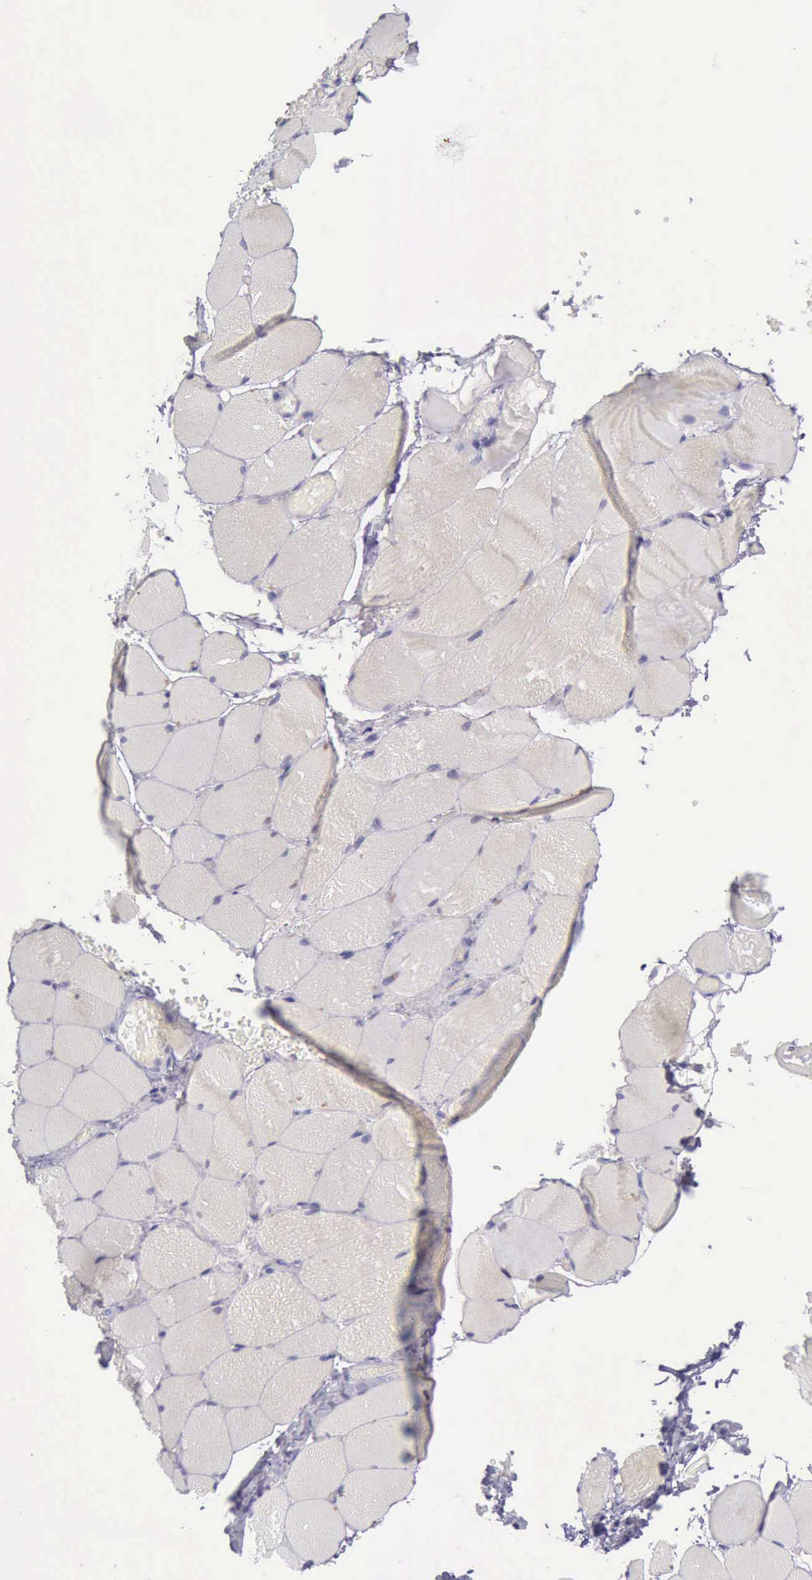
{"staining": {"intensity": "moderate", "quantity": ">75%", "location": "cytoplasmic/membranous"}, "tissue": "skeletal muscle", "cell_type": "Myocytes", "image_type": "normal", "snomed": [{"axis": "morphology", "description": "Normal tissue, NOS"}, {"axis": "topography", "description": "Skeletal muscle"}, {"axis": "topography", "description": "Soft tissue"}], "caption": "DAB (3,3'-diaminobenzidine) immunohistochemical staining of normal human skeletal muscle reveals moderate cytoplasmic/membranous protein staining in approximately >75% of myocytes. The protein is stained brown, and the nuclei are stained in blue (DAB IHC with brightfield microscopy, high magnification).", "gene": "ARNT2", "patient": {"sex": "female", "age": 58}}